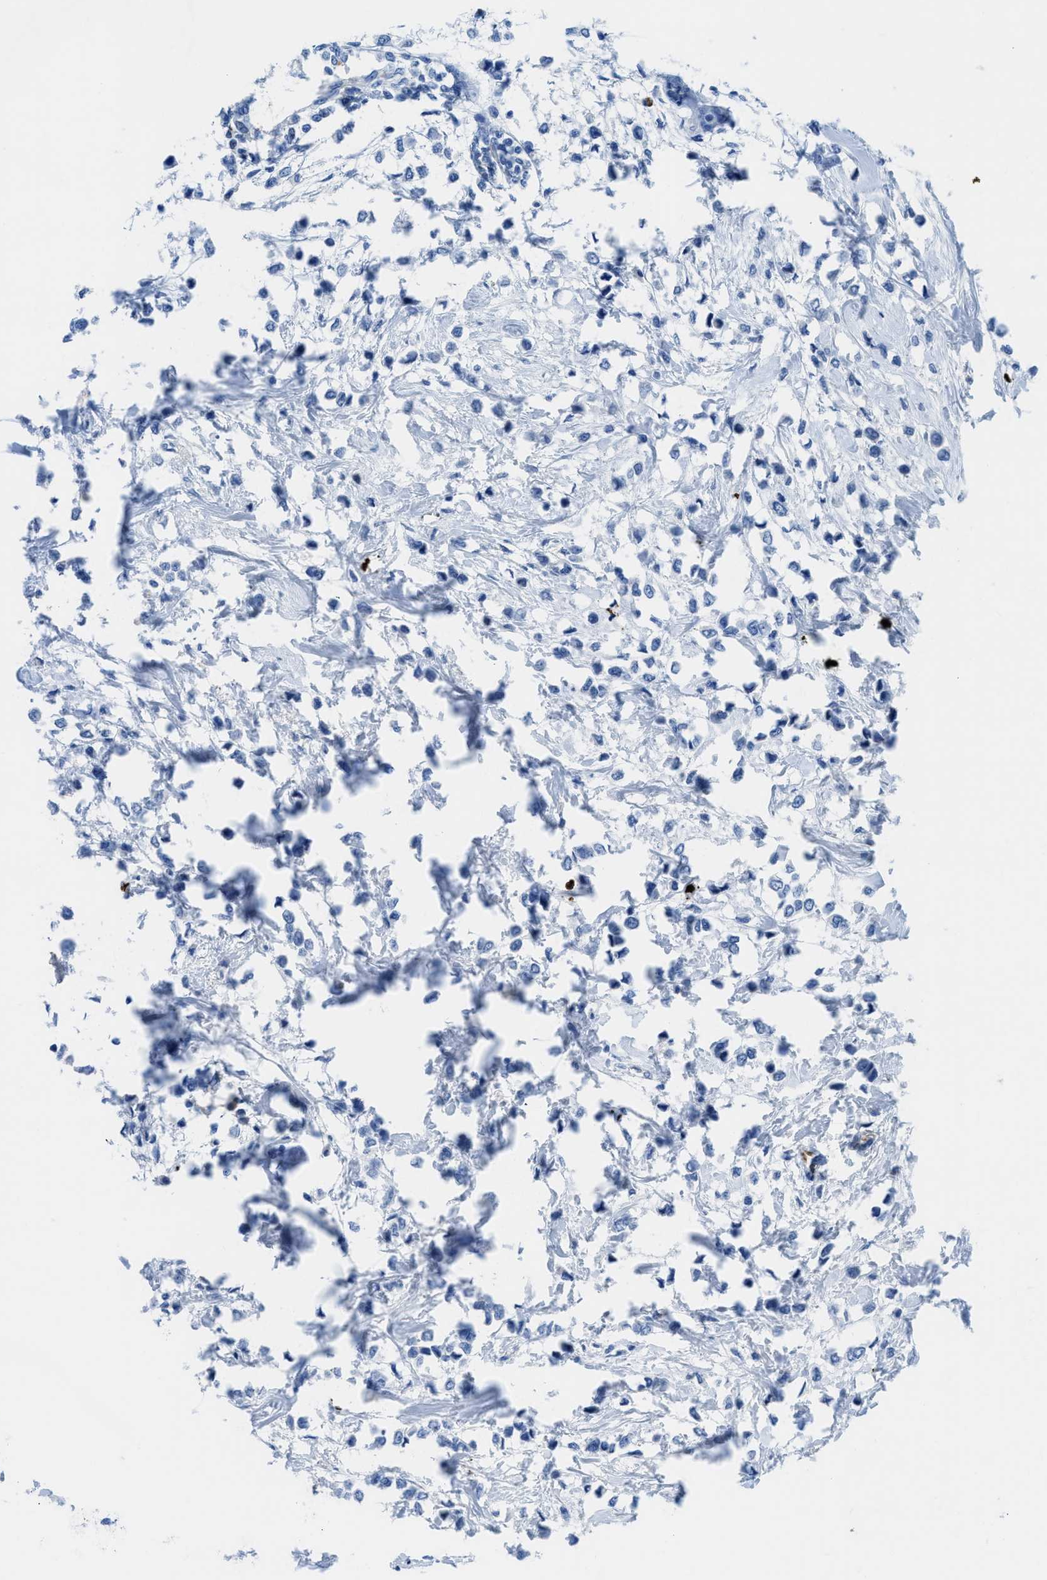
{"staining": {"intensity": "negative", "quantity": "none", "location": "none"}, "tissue": "breast cancer", "cell_type": "Tumor cells", "image_type": "cancer", "snomed": [{"axis": "morphology", "description": "Lobular carcinoma"}, {"axis": "topography", "description": "Breast"}], "caption": "Image shows no protein expression in tumor cells of breast cancer tissue.", "gene": "XCR1", "patient": {"sex": "female", "age": 51}}